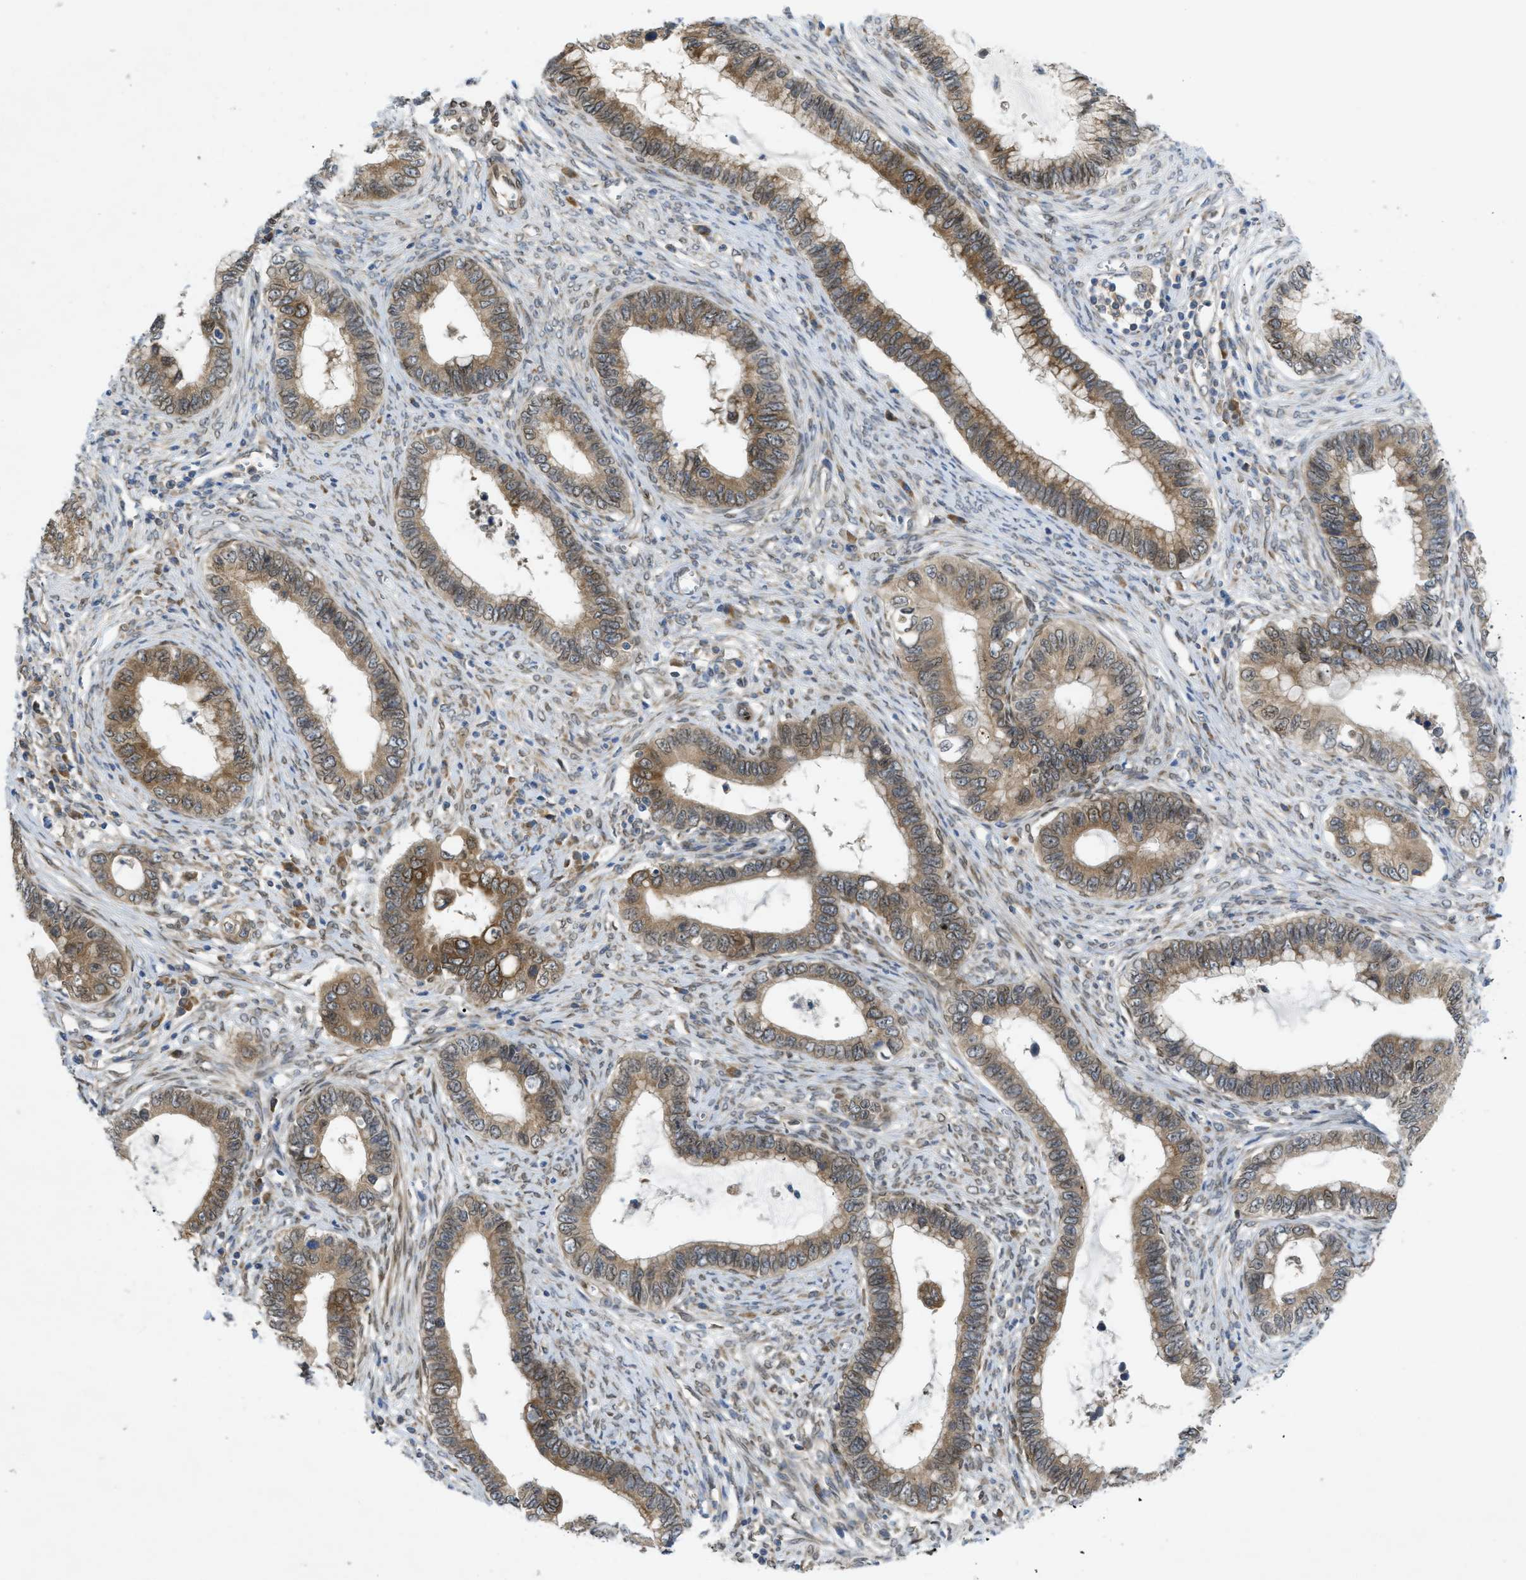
{"staining": {"intensity": "moderate", "quantity": ">75%", "location": "cytoplasmic/membranous"}, "tissue": "cervical cancer", "cell_type": "Tumor cells", "image_type": "cancer", "snomed": [{"axis": "morphology", "description": "Adenocarcinoma, NOS"}, {"axis": "topography", "description": "Cervix"}], "caption": "Immunohistochemistry of human cervical adenocarcinoma demonstrates medium levels of moderate cytoplasmic/membranous positivity in approximately >75% of tumor cells. (Brightfield microscopy of DAB IHC at high magnification).", "gene": "EIF2AK3", "patient": {"sex": "female", "age": 44}}